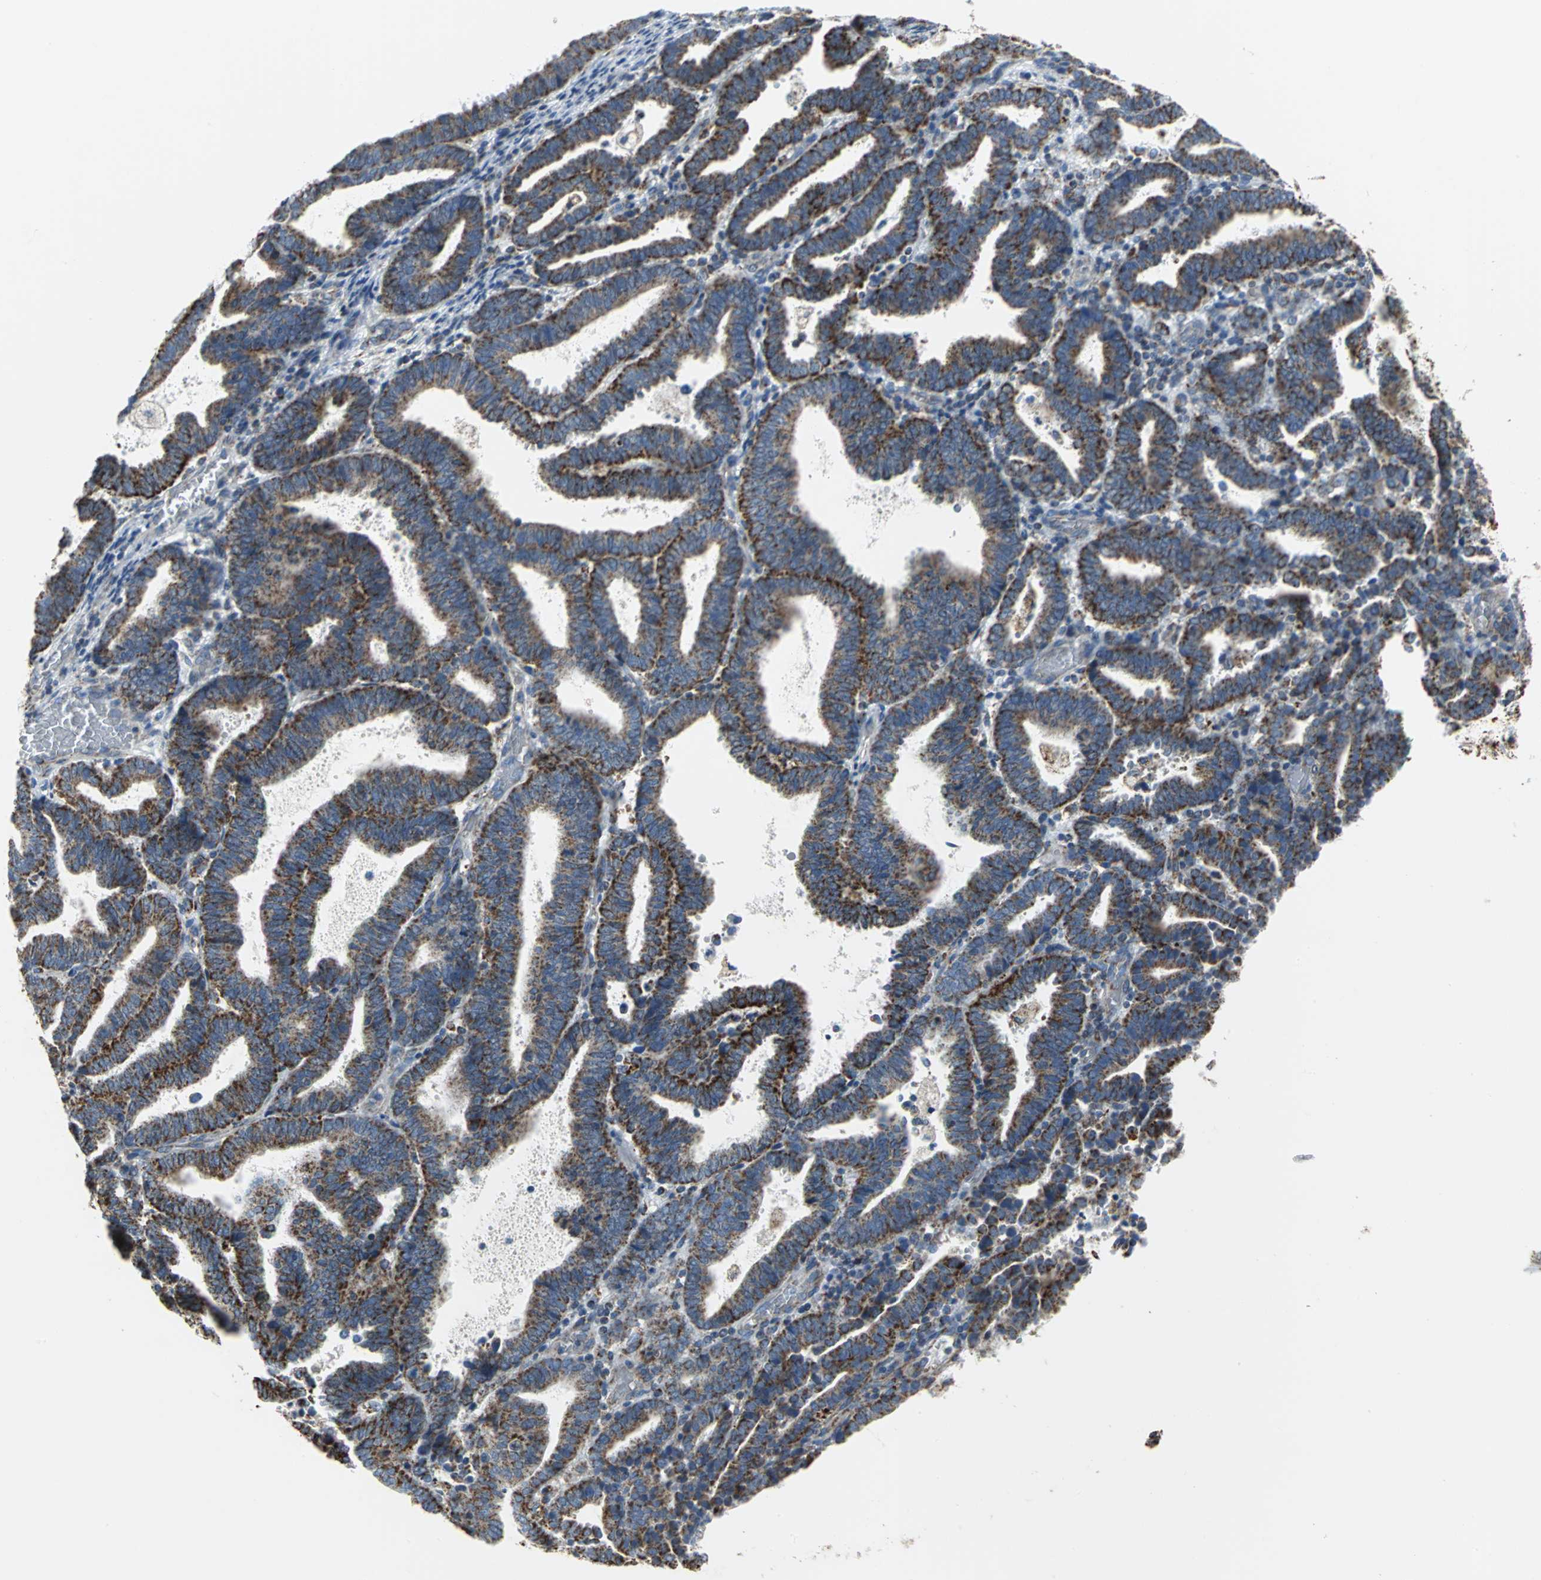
{"staining": {"intensity": "strong", "quantity": ">75%", "location": "cytoplasmic/membranous"}, "tissue": "endometrial cancer", "cell_type": "Tumor cells", "image_type": "cancer", "snomed": [{"axis": "morphology", "description": "Adenocarcinoma, NOS"}, {"axis": "topography", "description": "Uterus"}], "caption": "This micrograph demonstrates IHC staining of human endometrial cancer (adenocarcinoma), with high strong cytoplasmic/membranous expression in approximately >75% of tumor cells.", "gene": "NTRK1", "patient": {"sex": "female", "age": 83}}